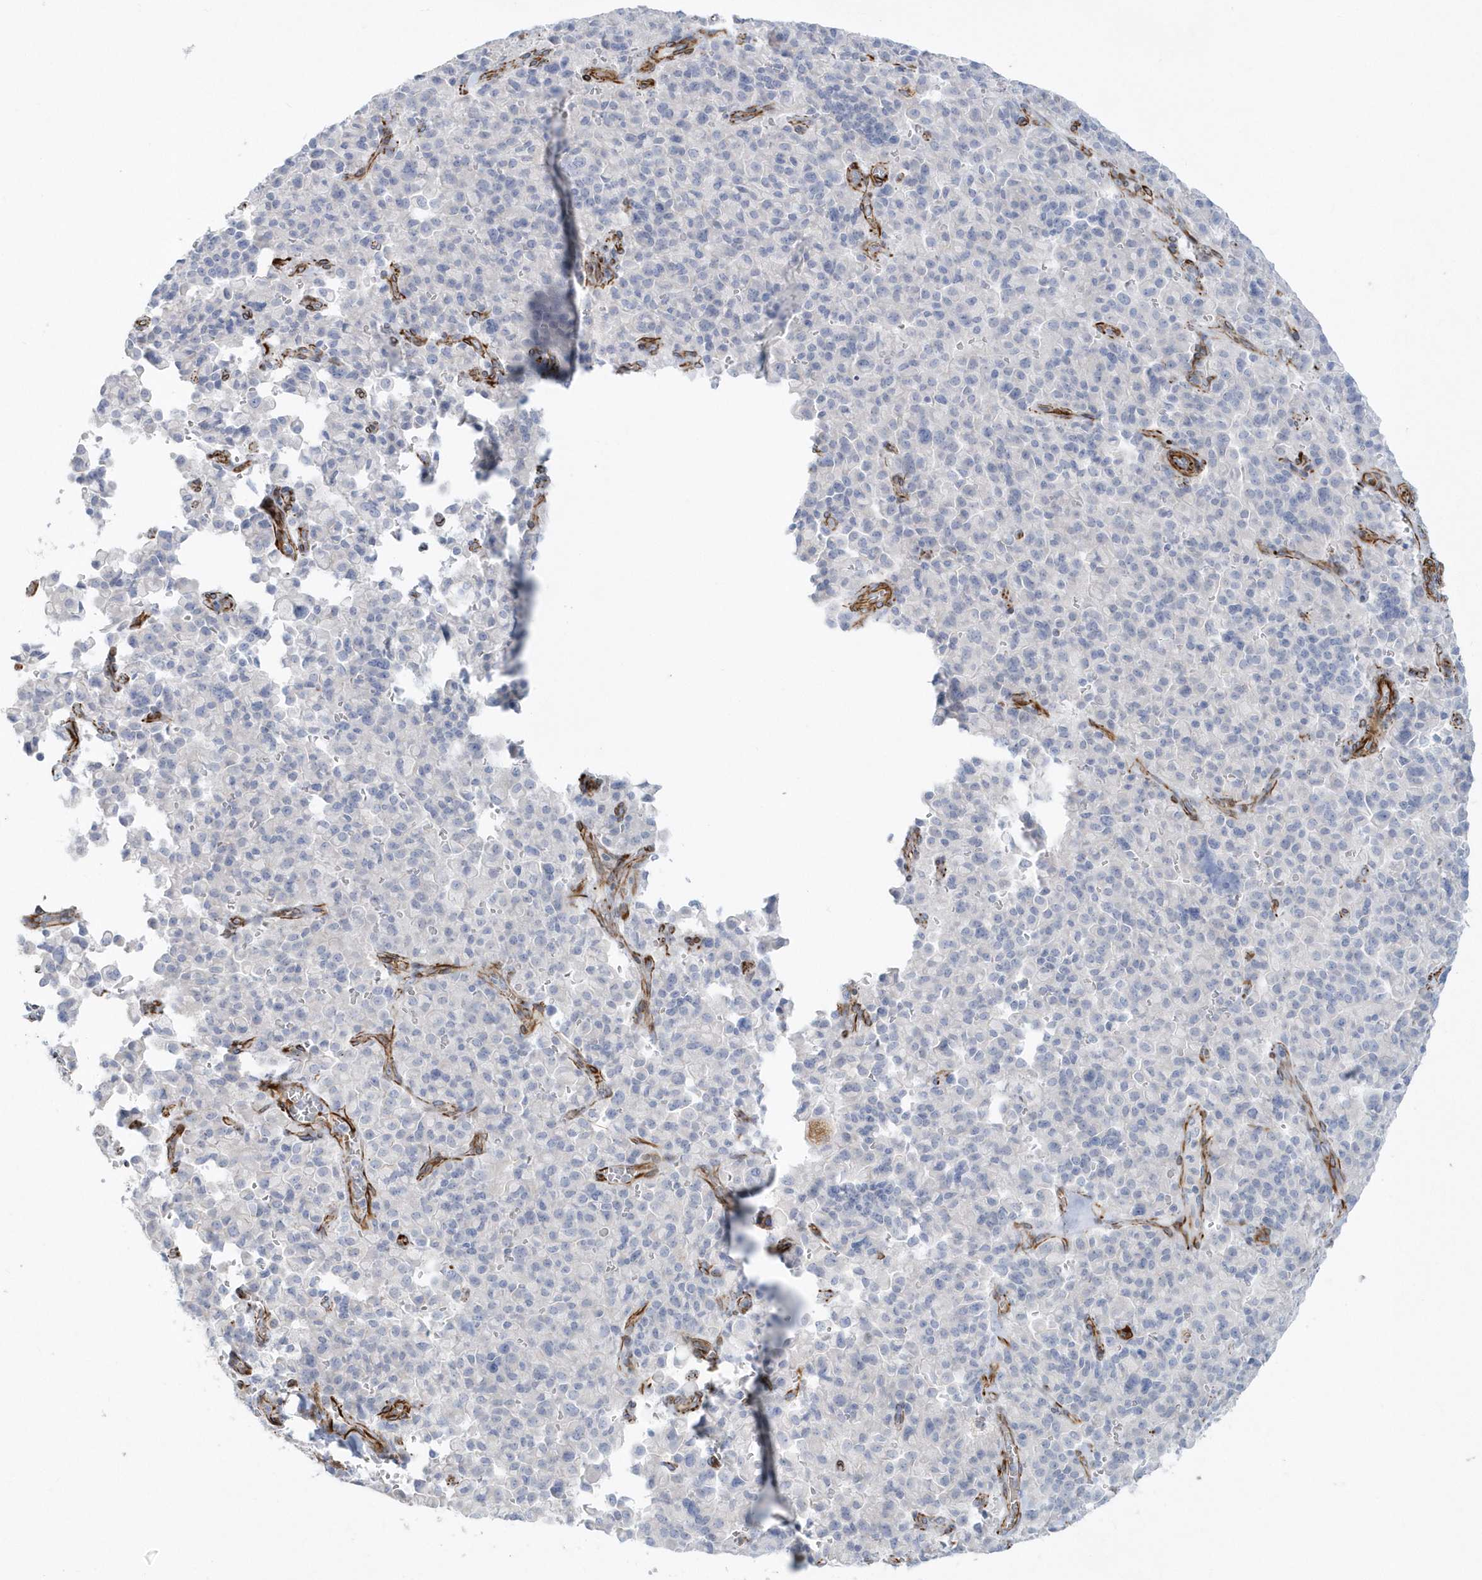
{"staining": {"intensity": "negative", "quantity": "none", "location": "none"}, "tissue": "pancreatic cancer", "cell_type": "Tumor cells", "image_type": "cancer", "snomed": [{"axis": "morphology", "description": "Adenocarcinoma, NOS"}, {"axis": "topography", "description": "Pancreas"}], "caption": "An image of human pancreatic cancer is negative for staining in tumor cells. (IHC, brightfield microscopy, high magnification).", "gene": "PPIL6", "patient": {"sex": "male", "age": 65}}